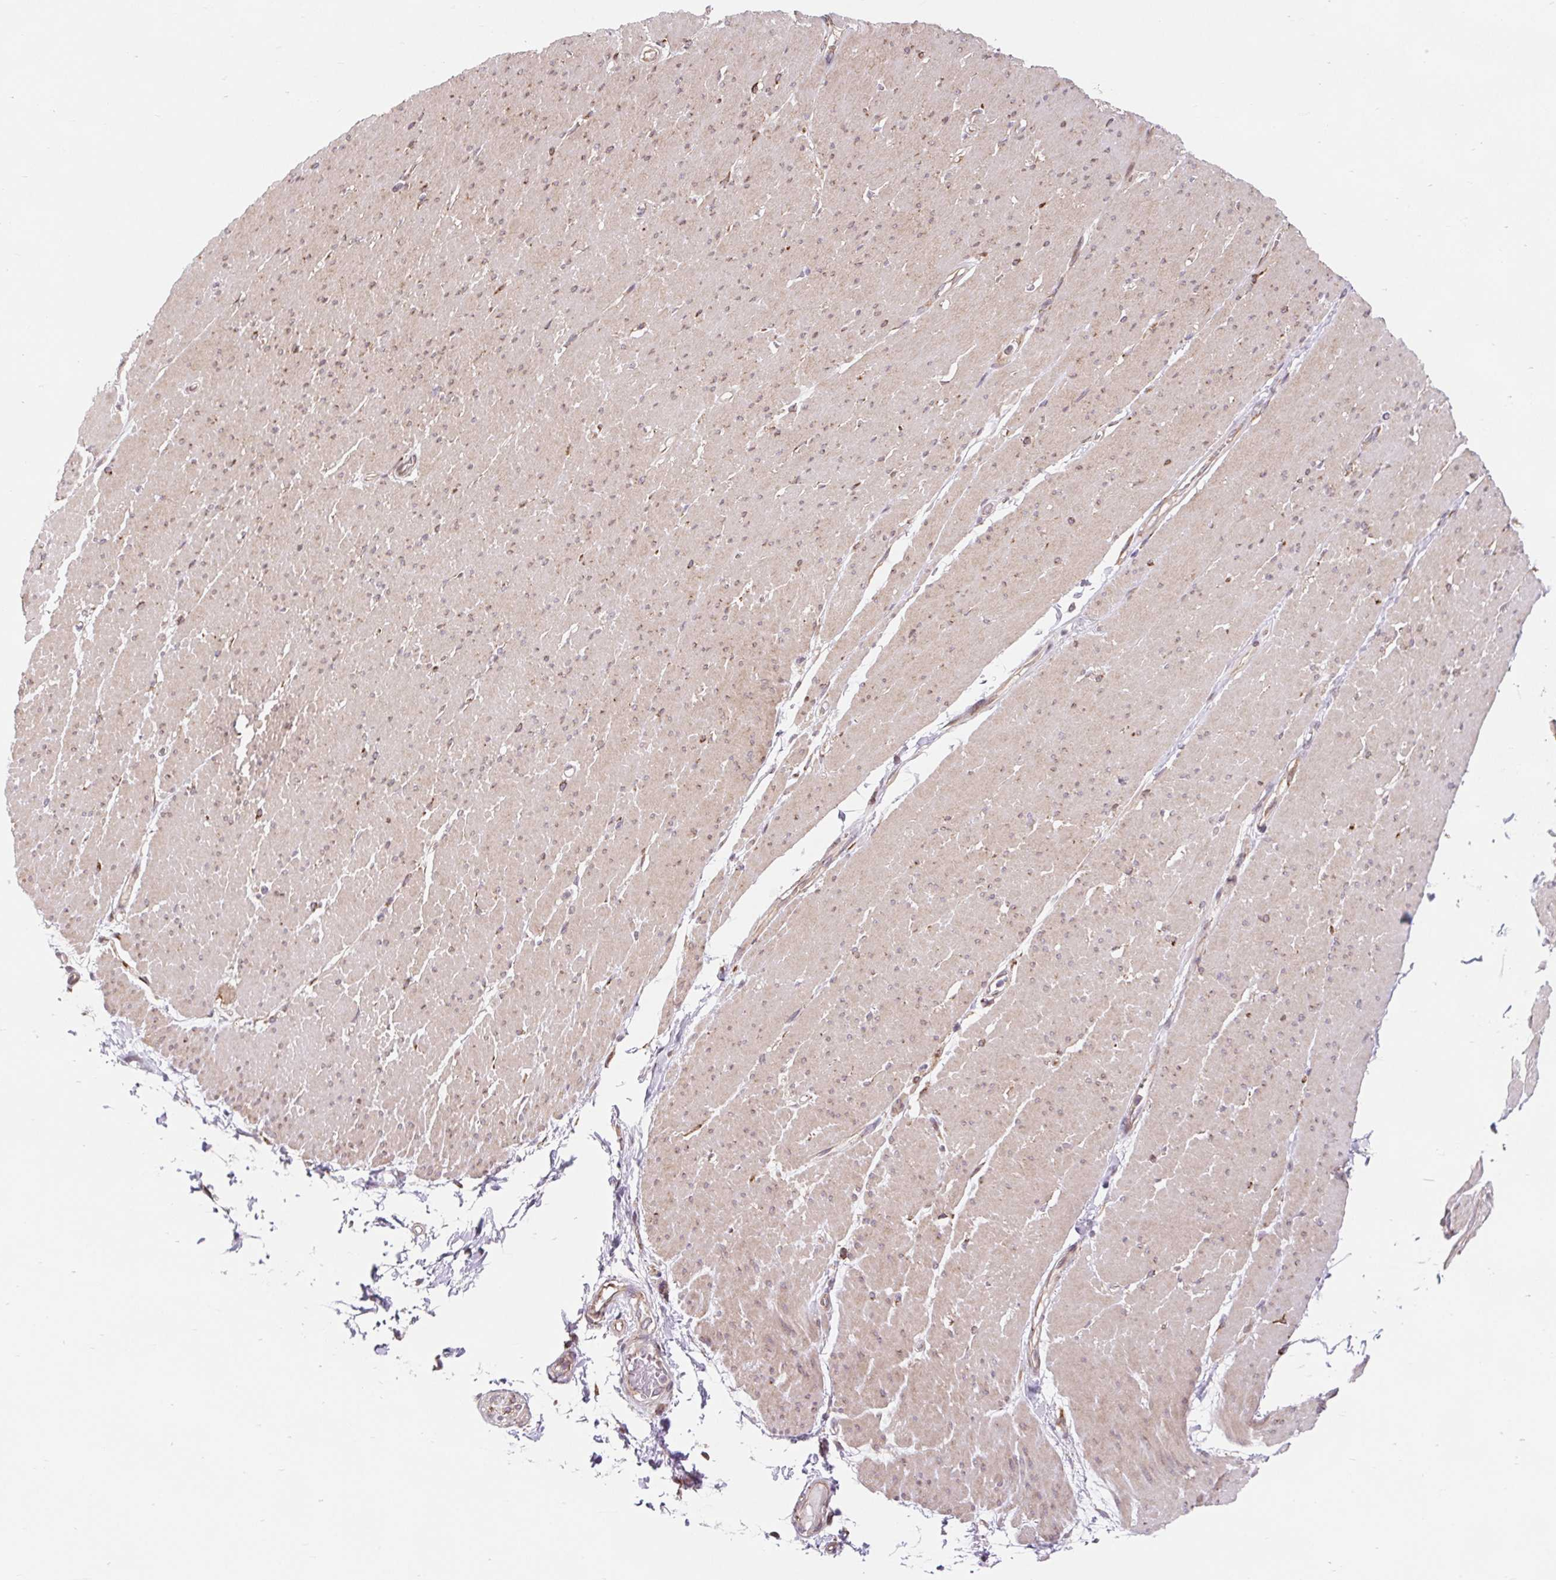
{"staining": {"intensity": "weak", "quantity": "25%-75%", "location": "cytoplasmic/membranous"}, "tissue": "smooth muscle", "cell_type": "Smooth muscle cells", "image_type": "normal", "snomed": [{"axis": "morphology", "description": "Normal tissue, NOS"}, {"axis": "topography", "description": "Smooth muscle"}, {"axis": "topography", "description": "Rectum"}], "caption": "Benign smooth muscle exhibits weak cytoplasmic/membranous staining in about 25%-75% of smooth muscle cells.", "gene": "LYPD5", "patient": {"sex": "male", "age": 53}}